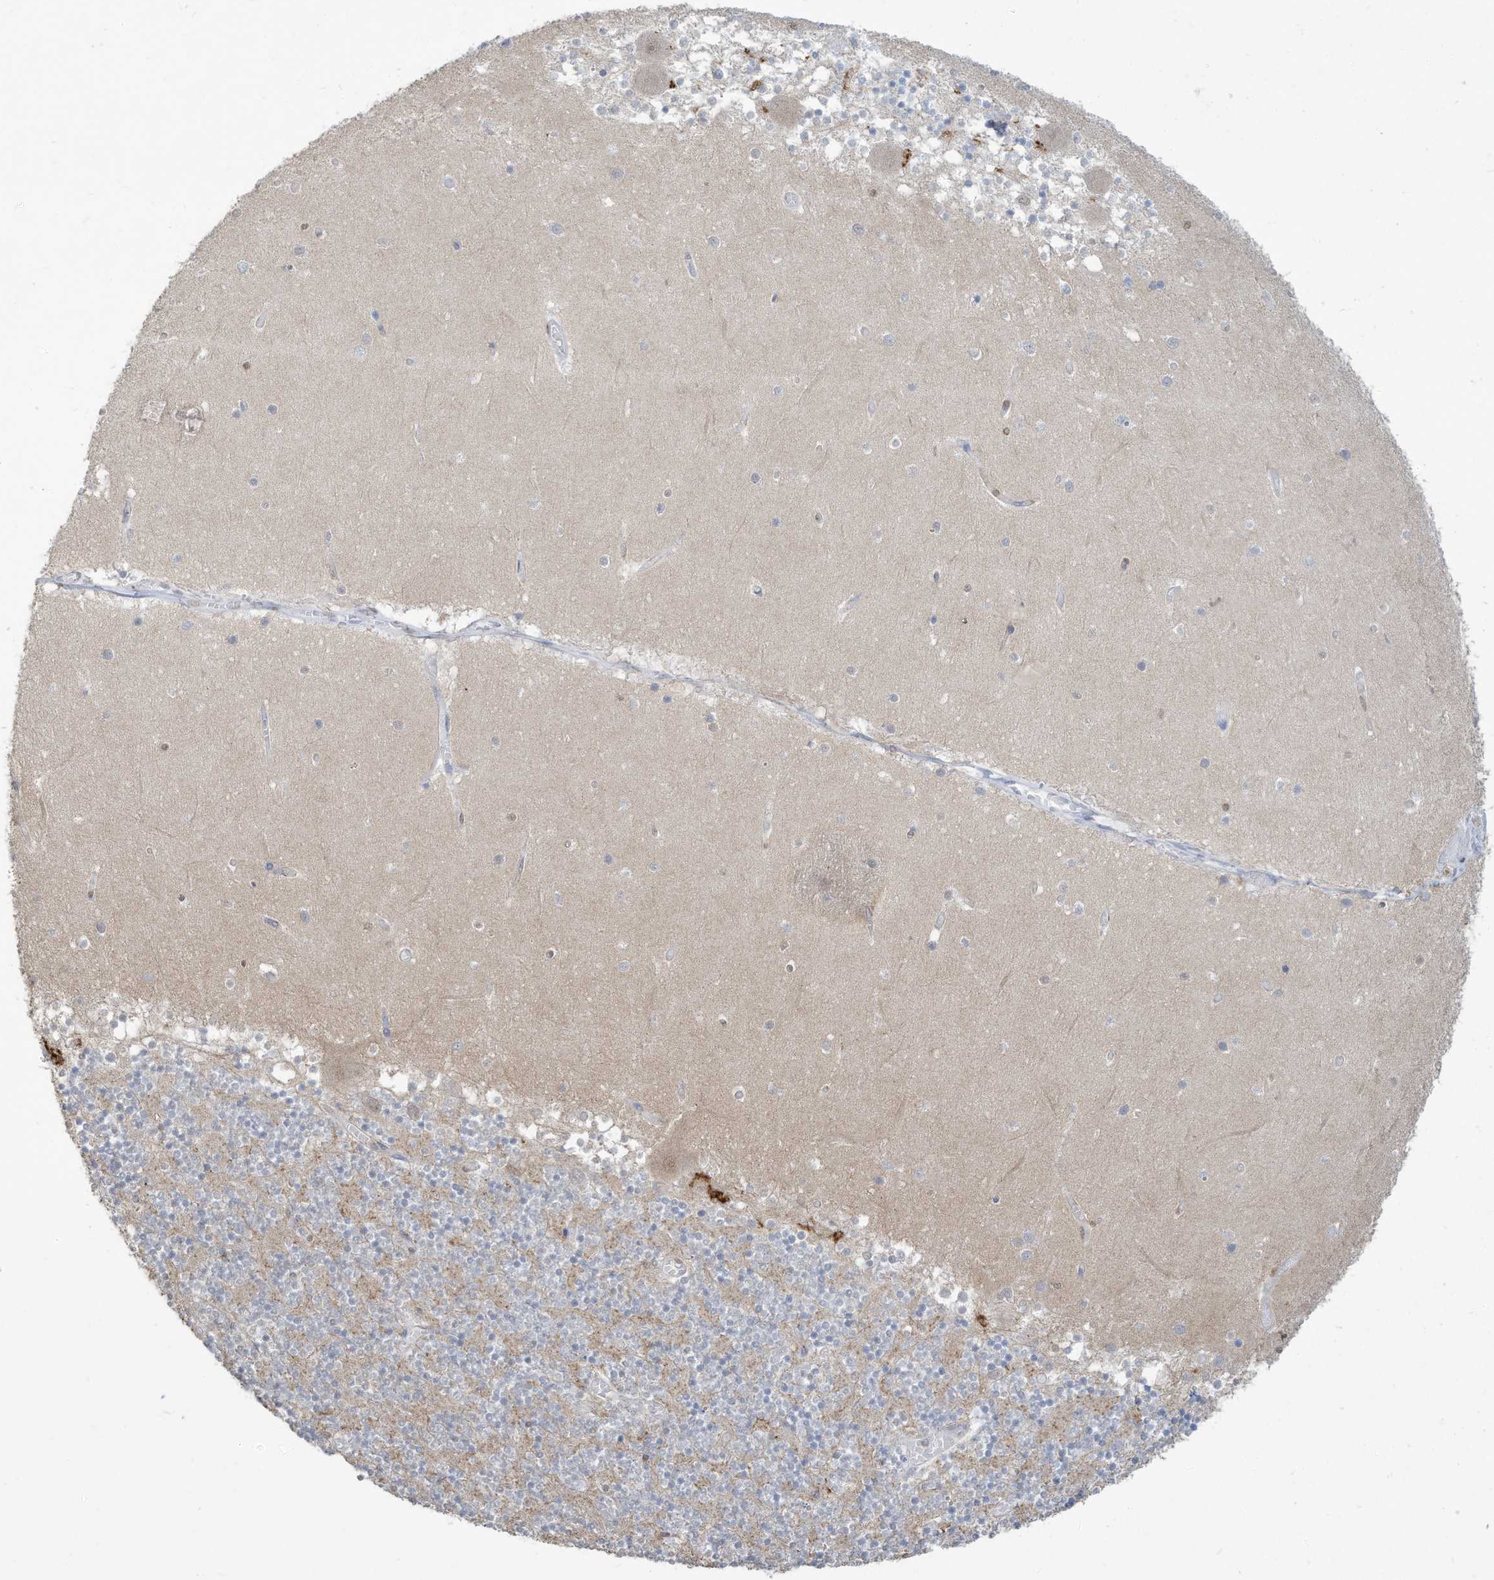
{"staining": {"intensity": "weak", "quantity": "25%-75%", "location": "cytoplasmic/membranous"}, "tissue": "cerebellum", "cell_type": "Cells in granular layer", "image_type": "normal", "snomed": [{"axis": "morphology", "description": "Normal tissue, NOS"}, {"axis": "topography", "description": "Cerebellum"}], "caption": "Cerebellum stained with a protein marker shows weak staining in cells in granular layer.", "gene": "HAS3", "patient": {"sex": "female", "age": 28}}